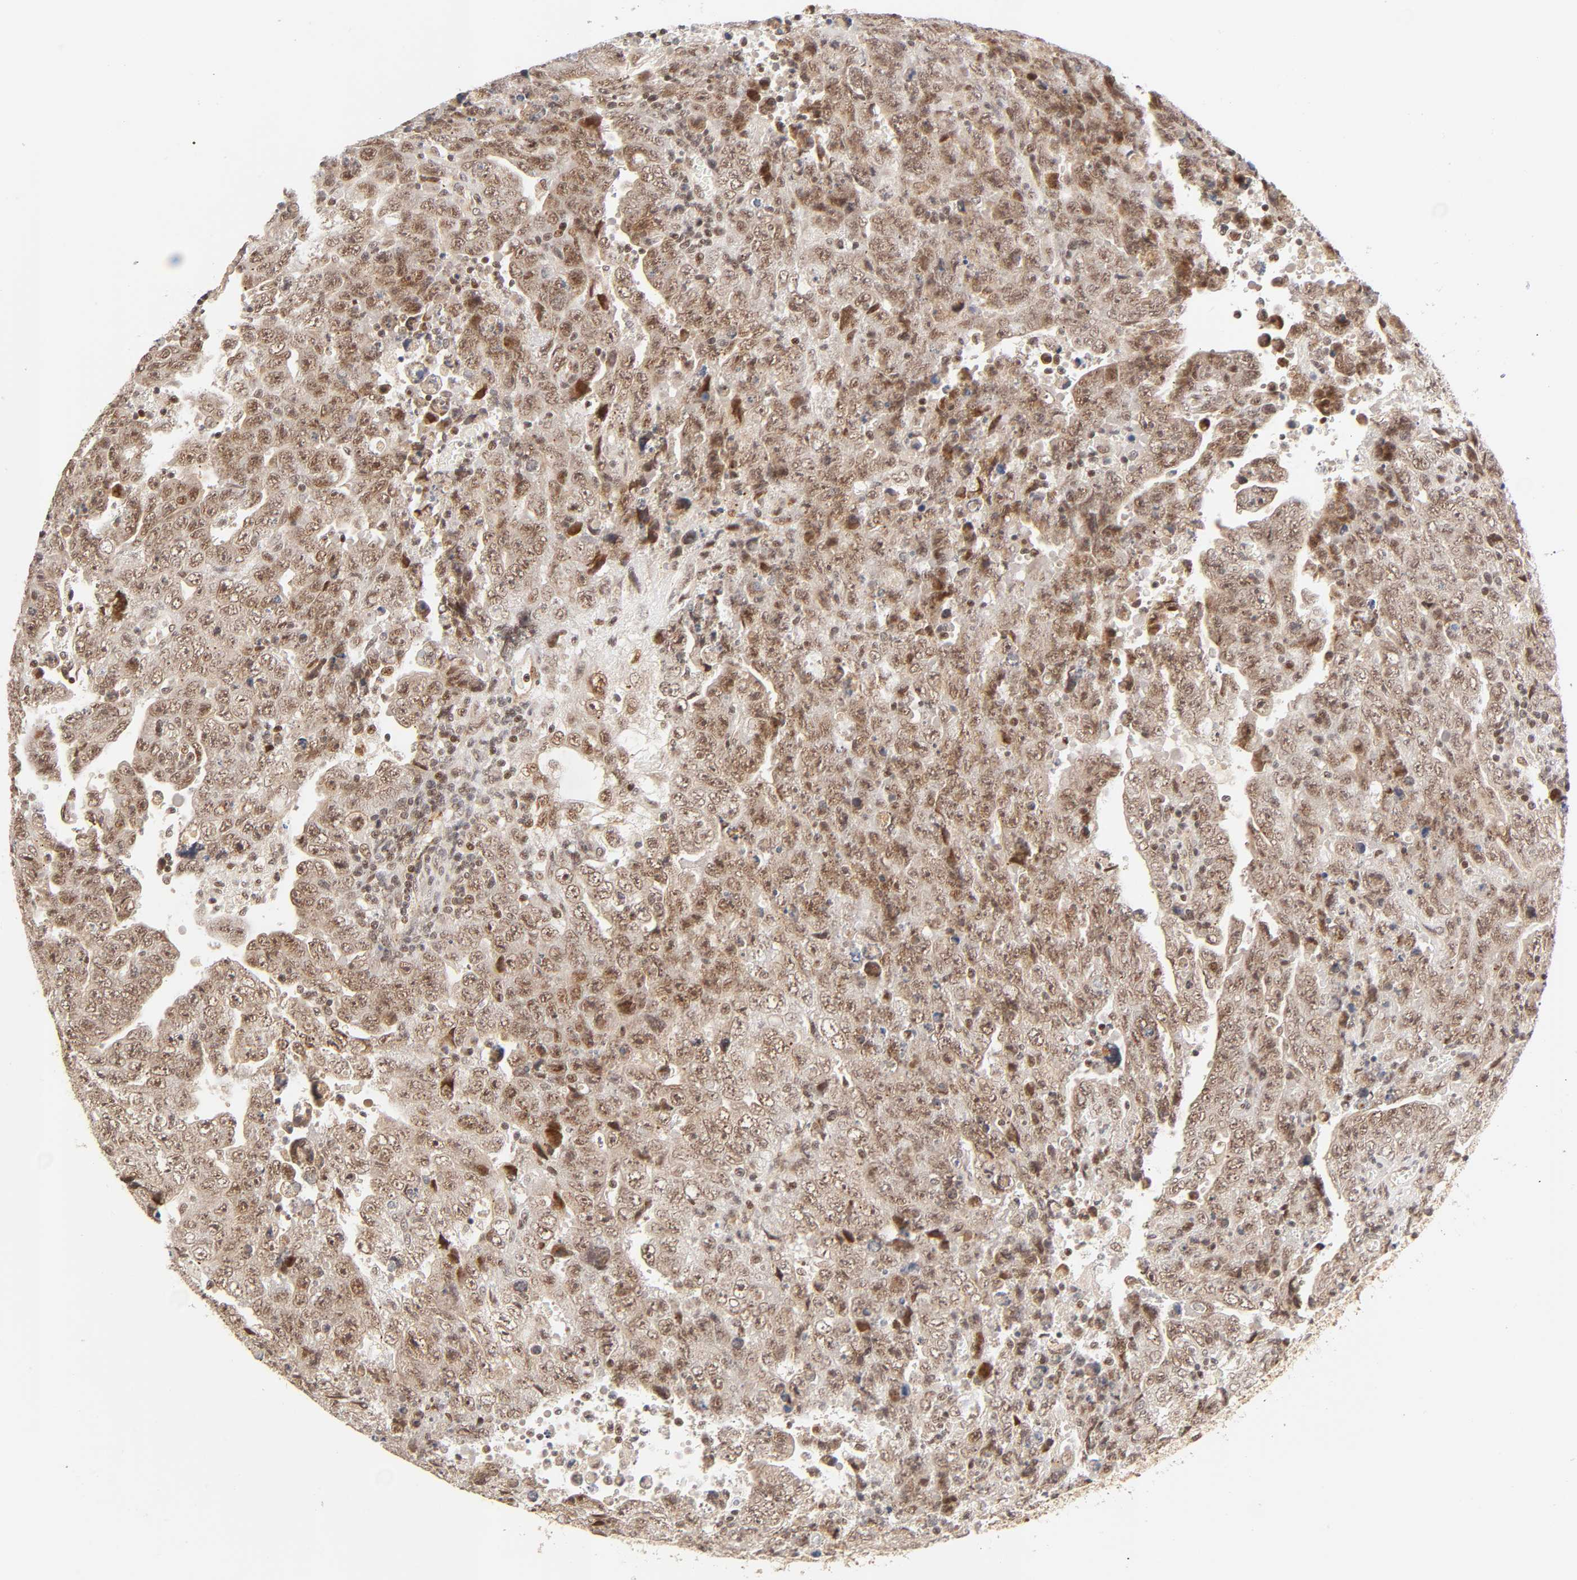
{"staining": {"intensity": "moderate", "quantity": ">75%", "location": "cytoplasmic/membranous,nuclear"}, "tissue": "testis cancer", "cell_type": "Tumor cells", "image_type": "cancer", "snomed": [{"axis": "morphology", "description": "Carcinoma, Embryonal, NOS"}, {"axis": "topography", "description": "Testis"}], "caption": "Protein staining by immunohistochemistry reveals moderate cytoplasmic/membranous and nuclear positivity in approximately >75% of tumor cells in testis cancer.", "gene": "TAF10", "patient": {"sex": "male", "age": 28}}